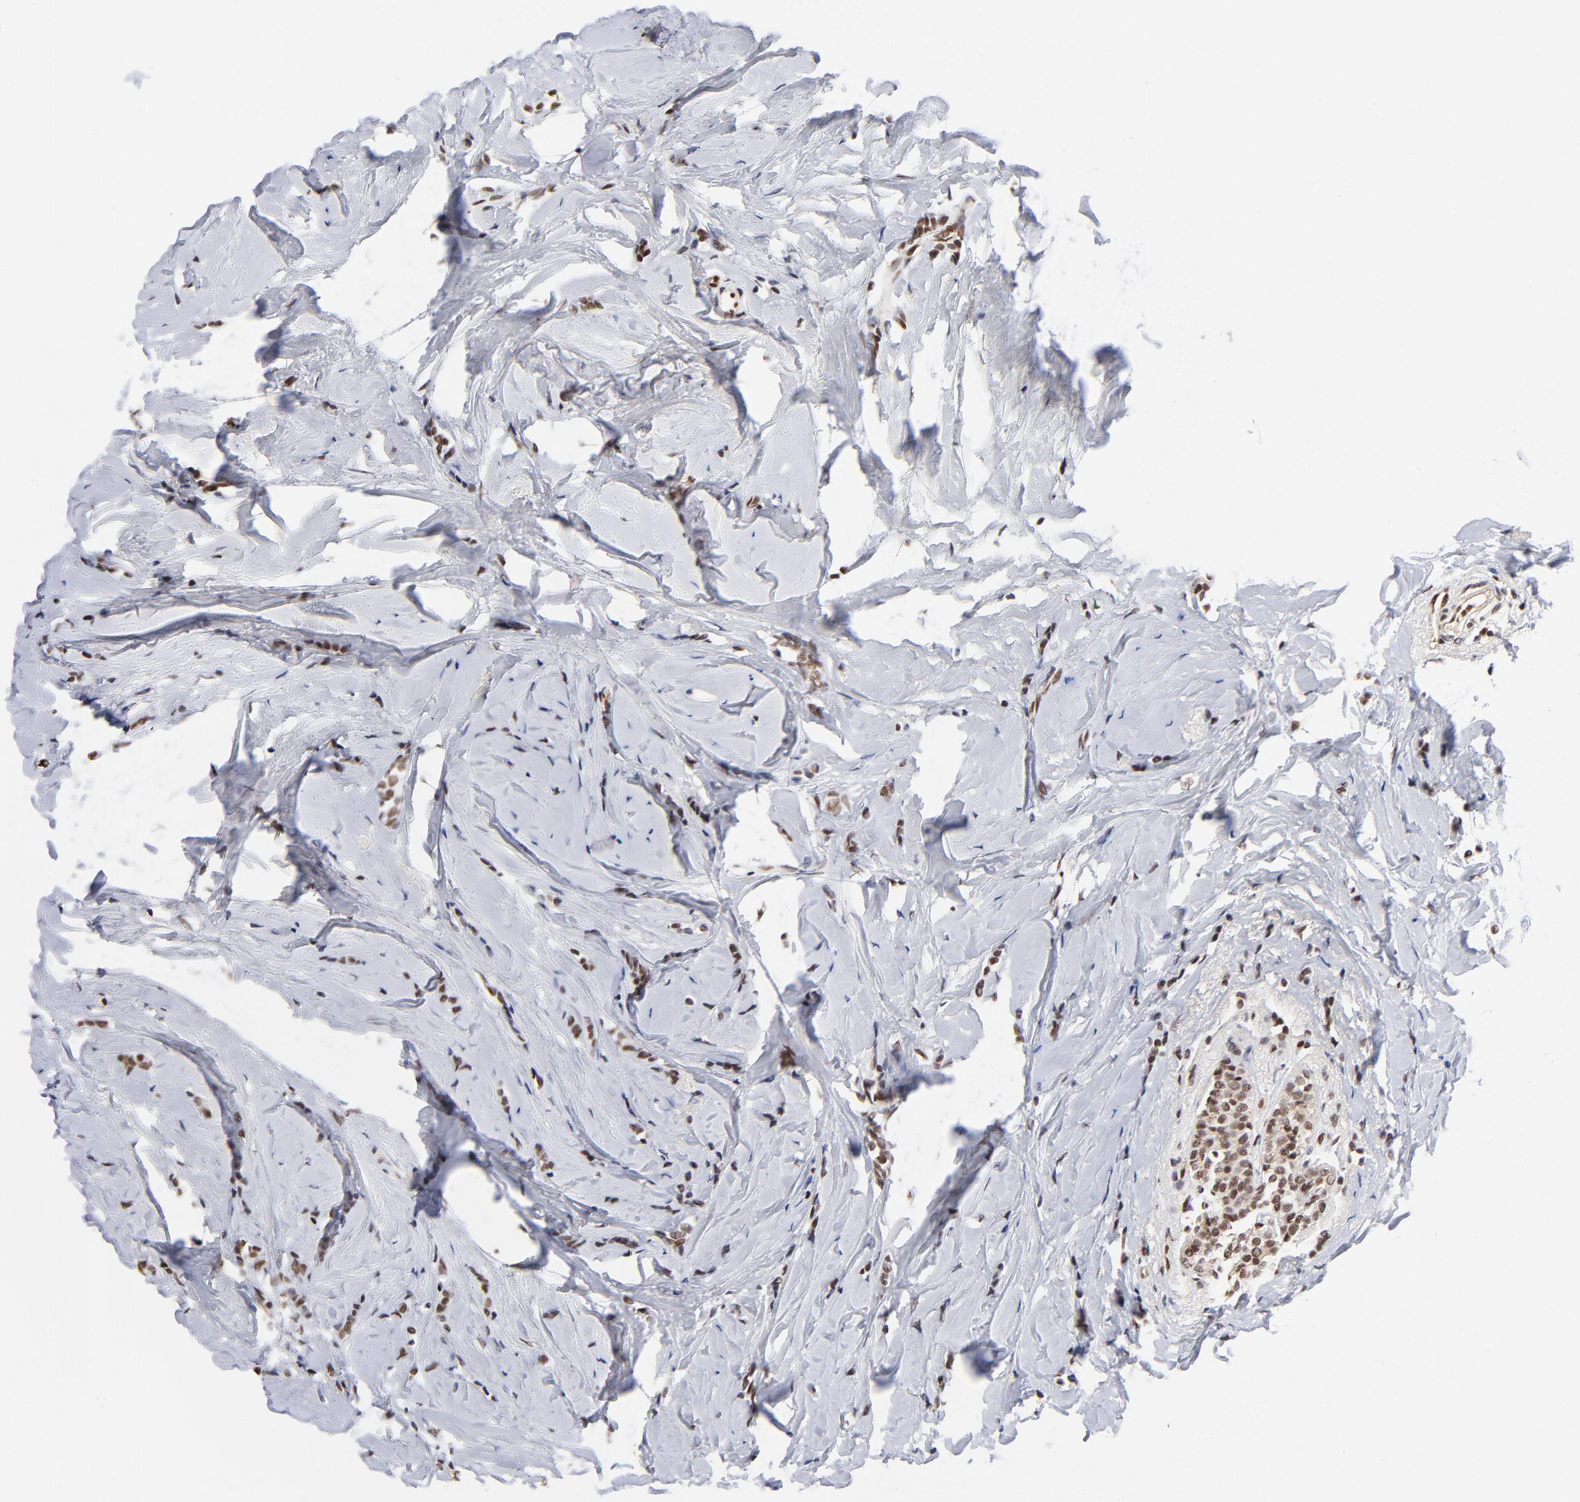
{"staining": {"intensity": "moderate", "quantity": ">75%", "location": "nuclear"}, "tissue": "breast cancer", "cell_type": "Tumor cells", "image_type": "cancer", "snomed": [{"axis": "morphology", "description": "Lobular carcinoma"}, {"axis": "topography", "description": "Breast"}], "caption": "This image displays breast cancer (lobular carcinoma) stained with IHC to label a protein in brown. The nuclear of tumor cells show moderate positivity for the protein. Nuclei are counter-stained blue.", "gene": "GABPA", "patient": {"sex": "female", "age": 64}}